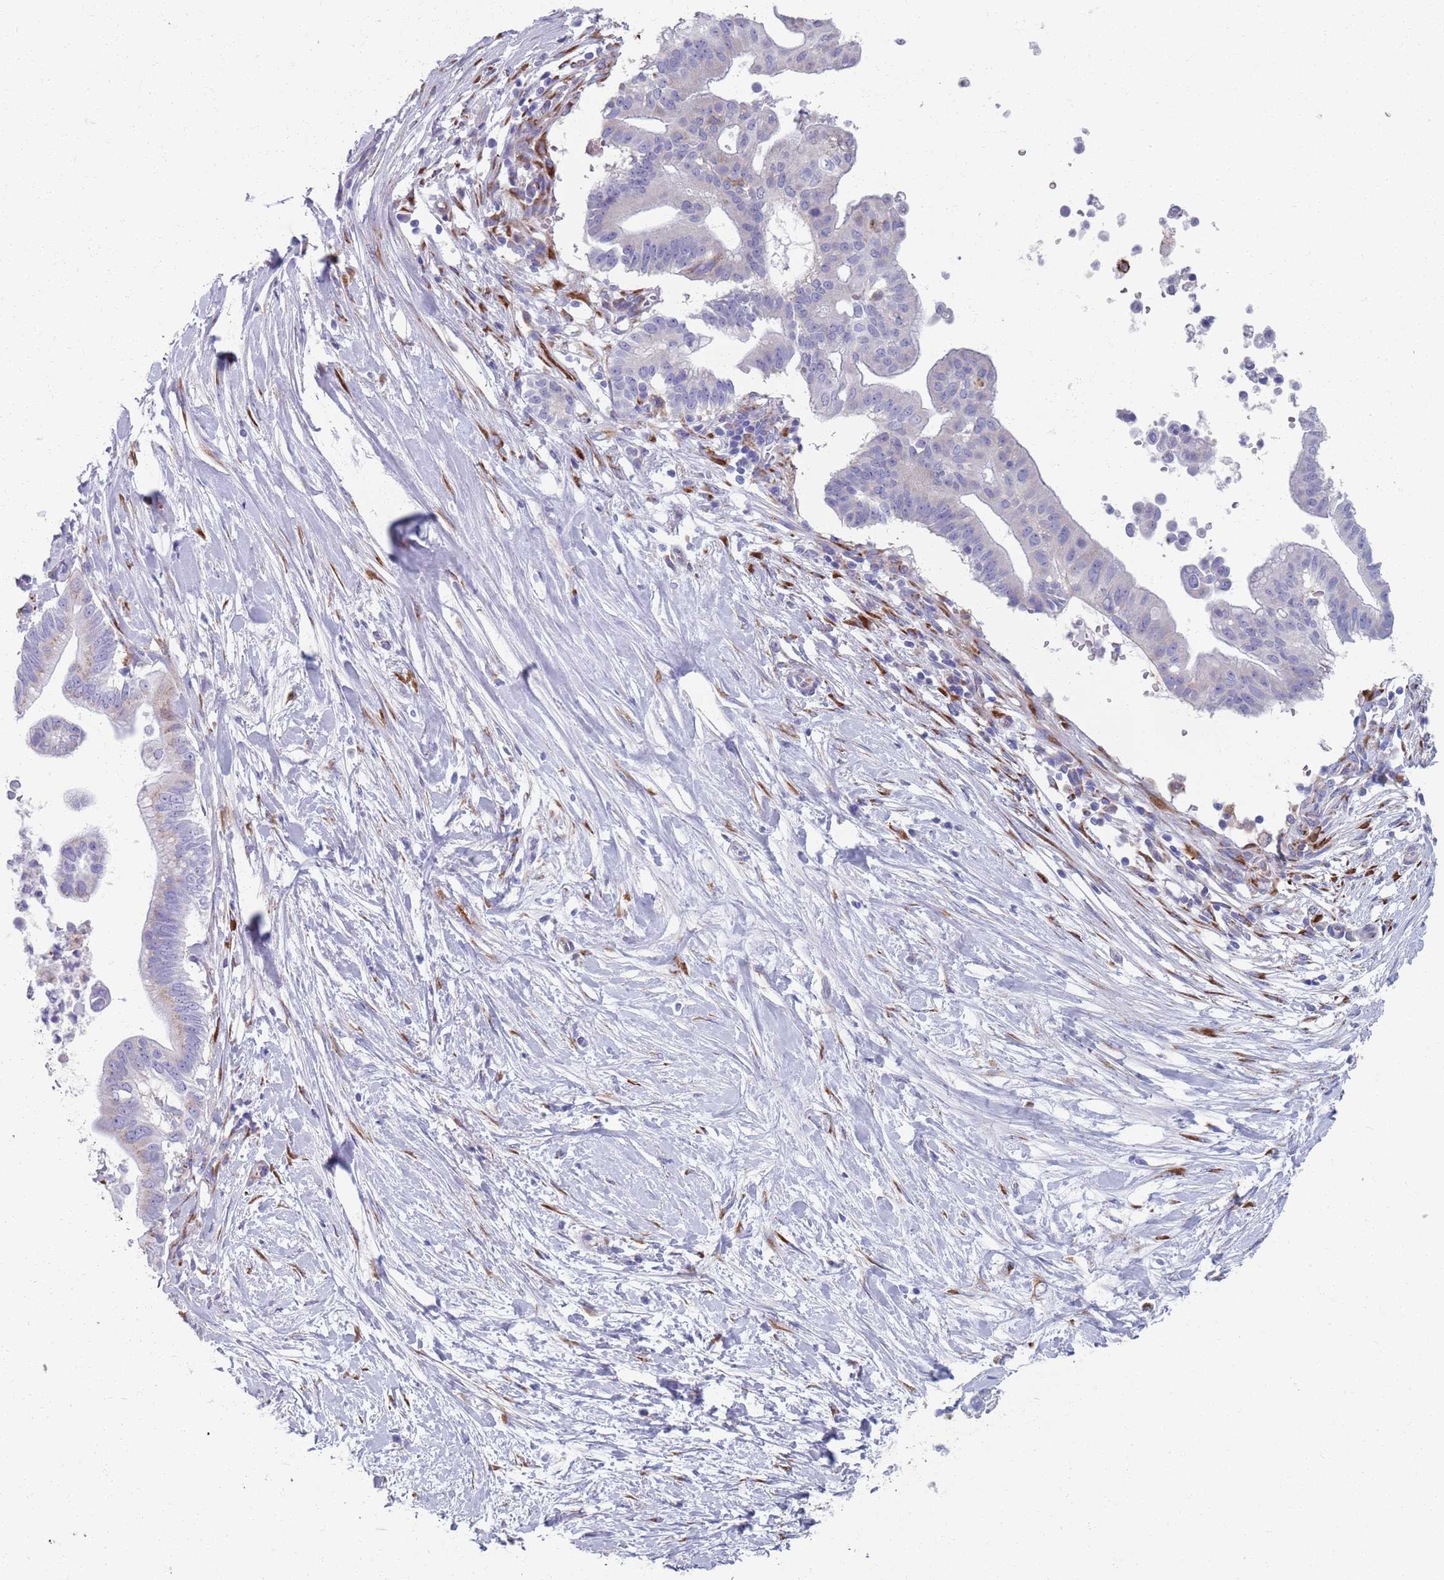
{"staining": {"intensity": "moderate", "quantity": "25%-75%", "location": "cytoplasmic/membranous"}, "tissue": "pancreatic cancer", "cell_type": "Tumor cells", "image_type": "cancer", "snomed": [{"axis": "morphology", "description": "Adenocarcinoma, NOS"}, {"axis": "topography", "description": "Pancreas"}], "caption": "Tumor cells show medium levels of moderate cytoplasmic/membranous positivity in about 25%-75% of cells in human adenocarcinoma (pancreatic).", "gene": "PLOD1", "patient": {"sex": "male", "age": 68}}